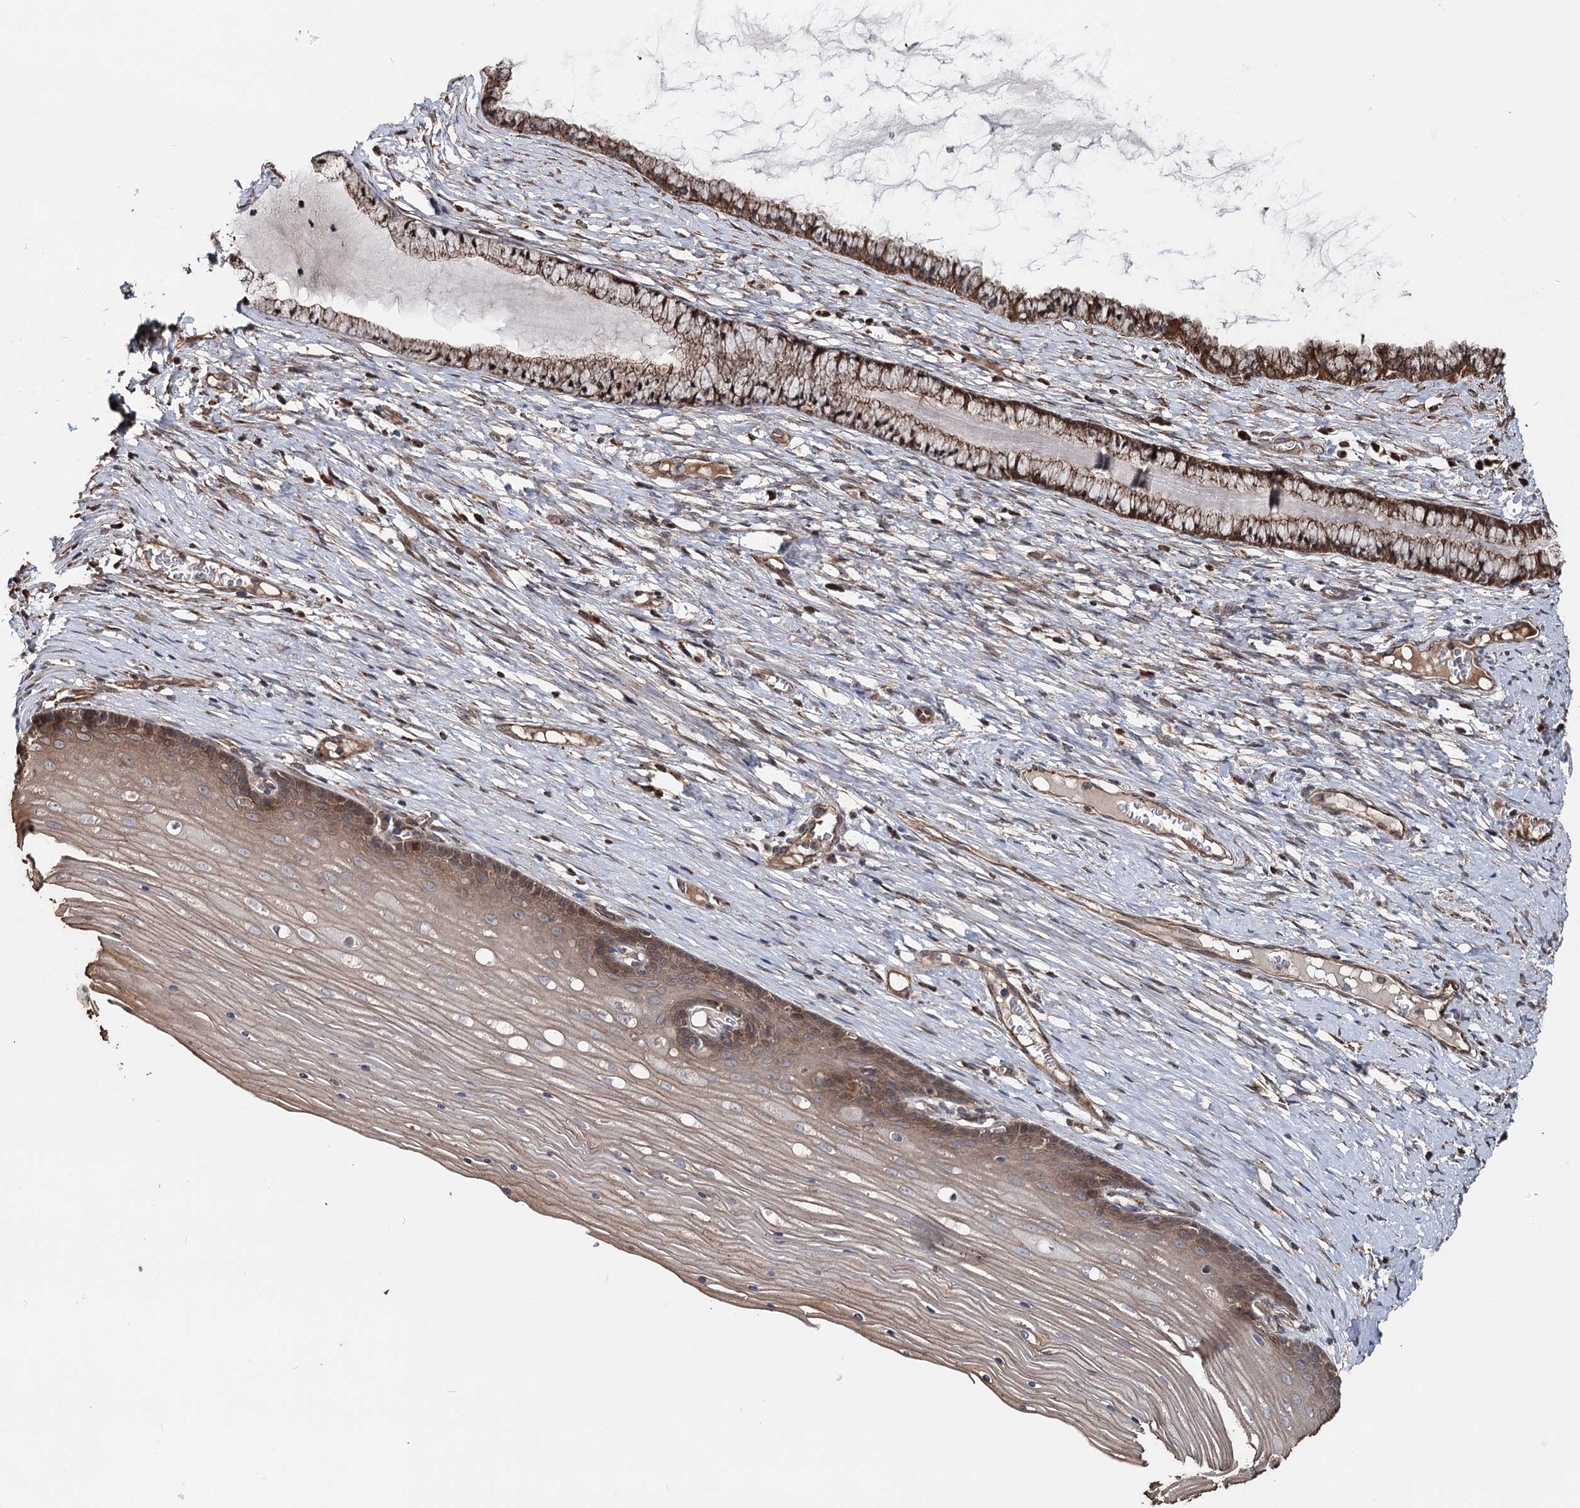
{"staining": {"intensity": "moderate", "quantity": ">75%", "location": "cytoplasmic/membranous"}, "tissue": "cervix", "cell_type": "Glandular cells", "image_type": "normal", "snomed": [{"axis": "morphology", "description": "Normal tissue, NOS"}, {"axis": "topography", "description": "Cervix"}], "caption": "Glandular cells demonstrate medium levels of moderate cytoplasmic/membranous staining in approximately >75% of cells in unremarkable cervix. The staining was performed using DAB, with brown indicating positive protein expression. Nuclei are stained blue with hematoxylin.", "gene": "ITFG2", "patient": {"sex": "female", "age": 42}}